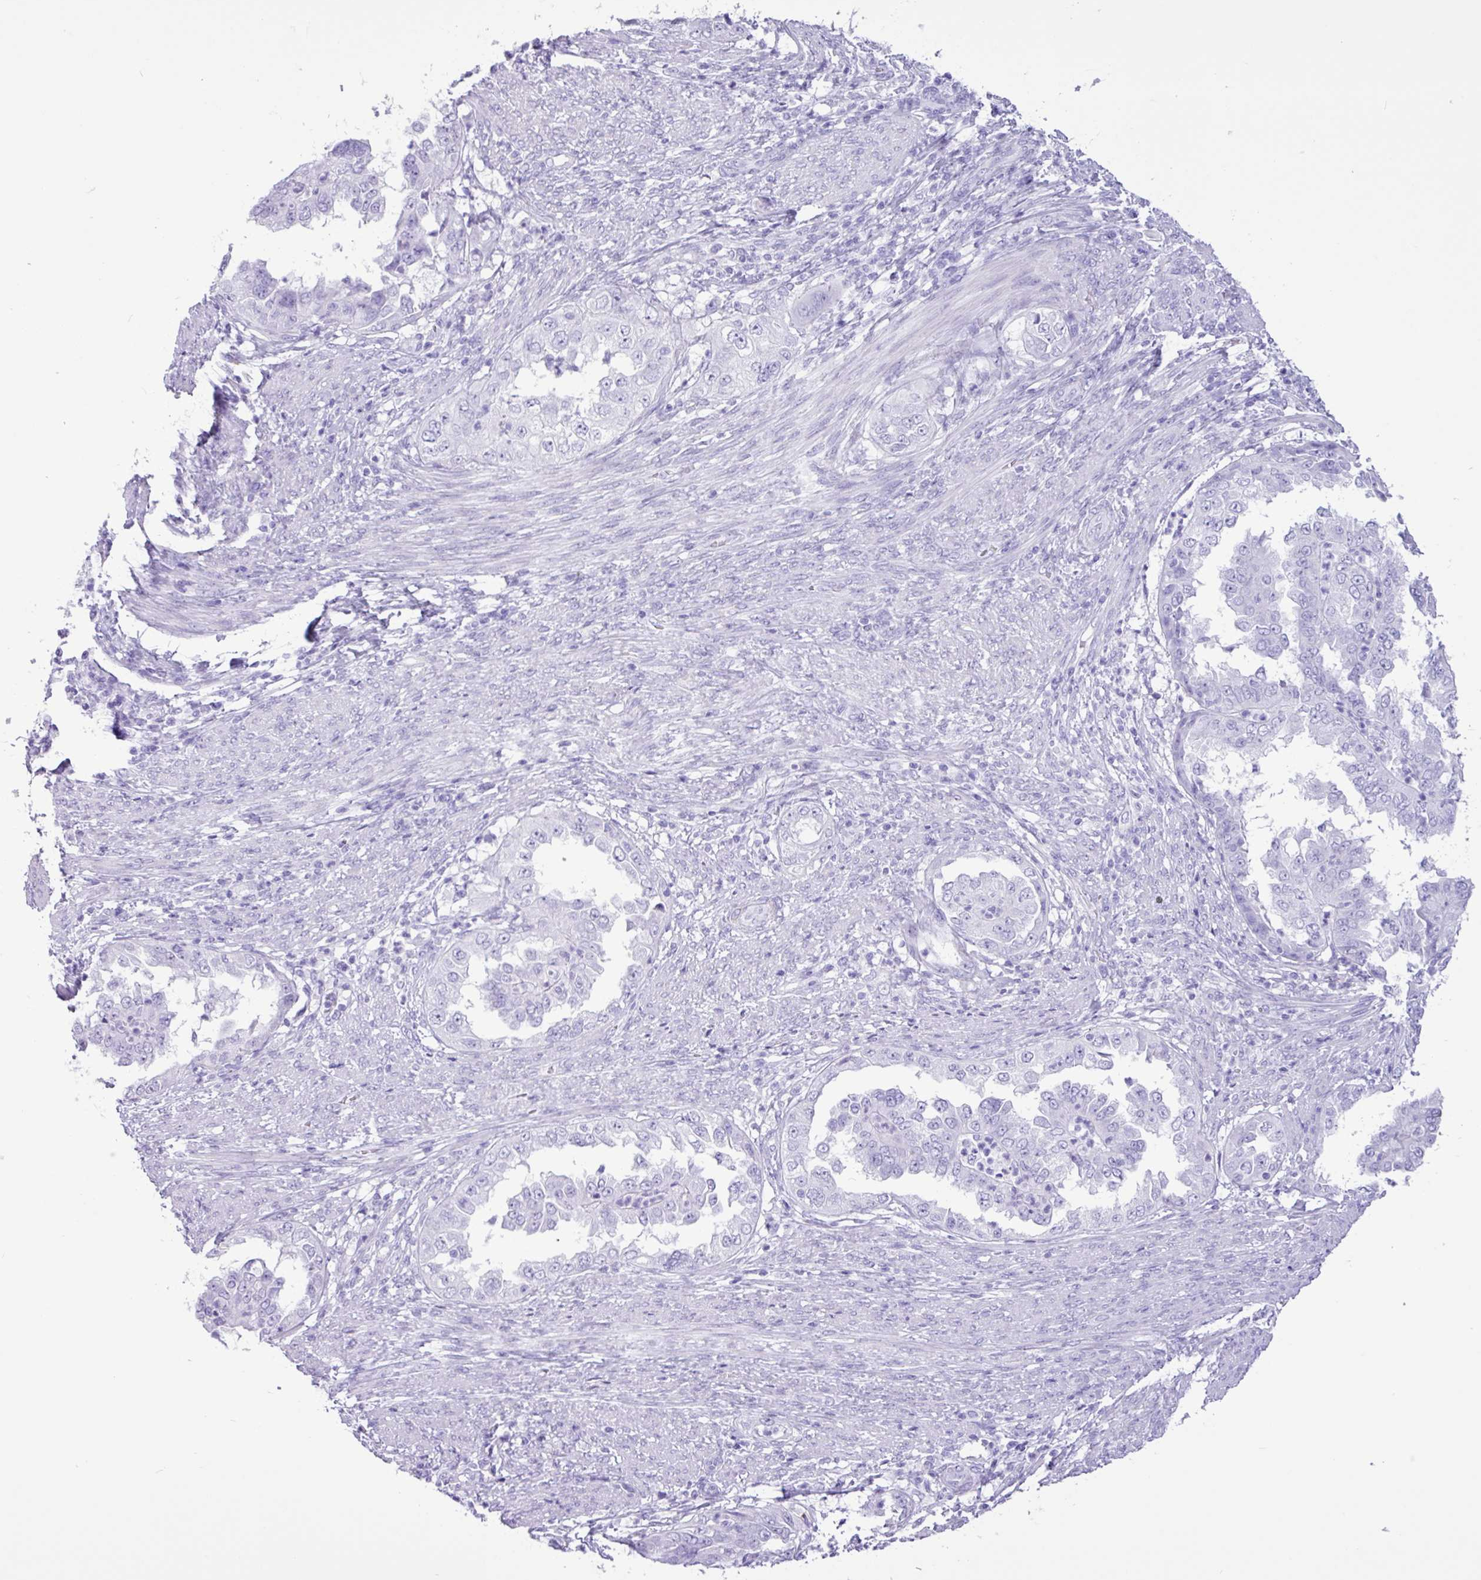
{"staining": {"intensity": "negative", "quantity": "none", "location": "none"}, "tissue": "endometrial cancer", "cell_type": "Tumor cells", "image_type": "cancer", "snomed": [{"axis": "morphology", "description": "Adenocarcinoma, NOS"}, {"axis": "topography", "description": "Endometrium"}], "caption": "IHC of endometrial adenocarcinoma reveals no positivity in tumor cells.", "gene": "CKMT2", "patient": {"sex": "female", "age": 85}}